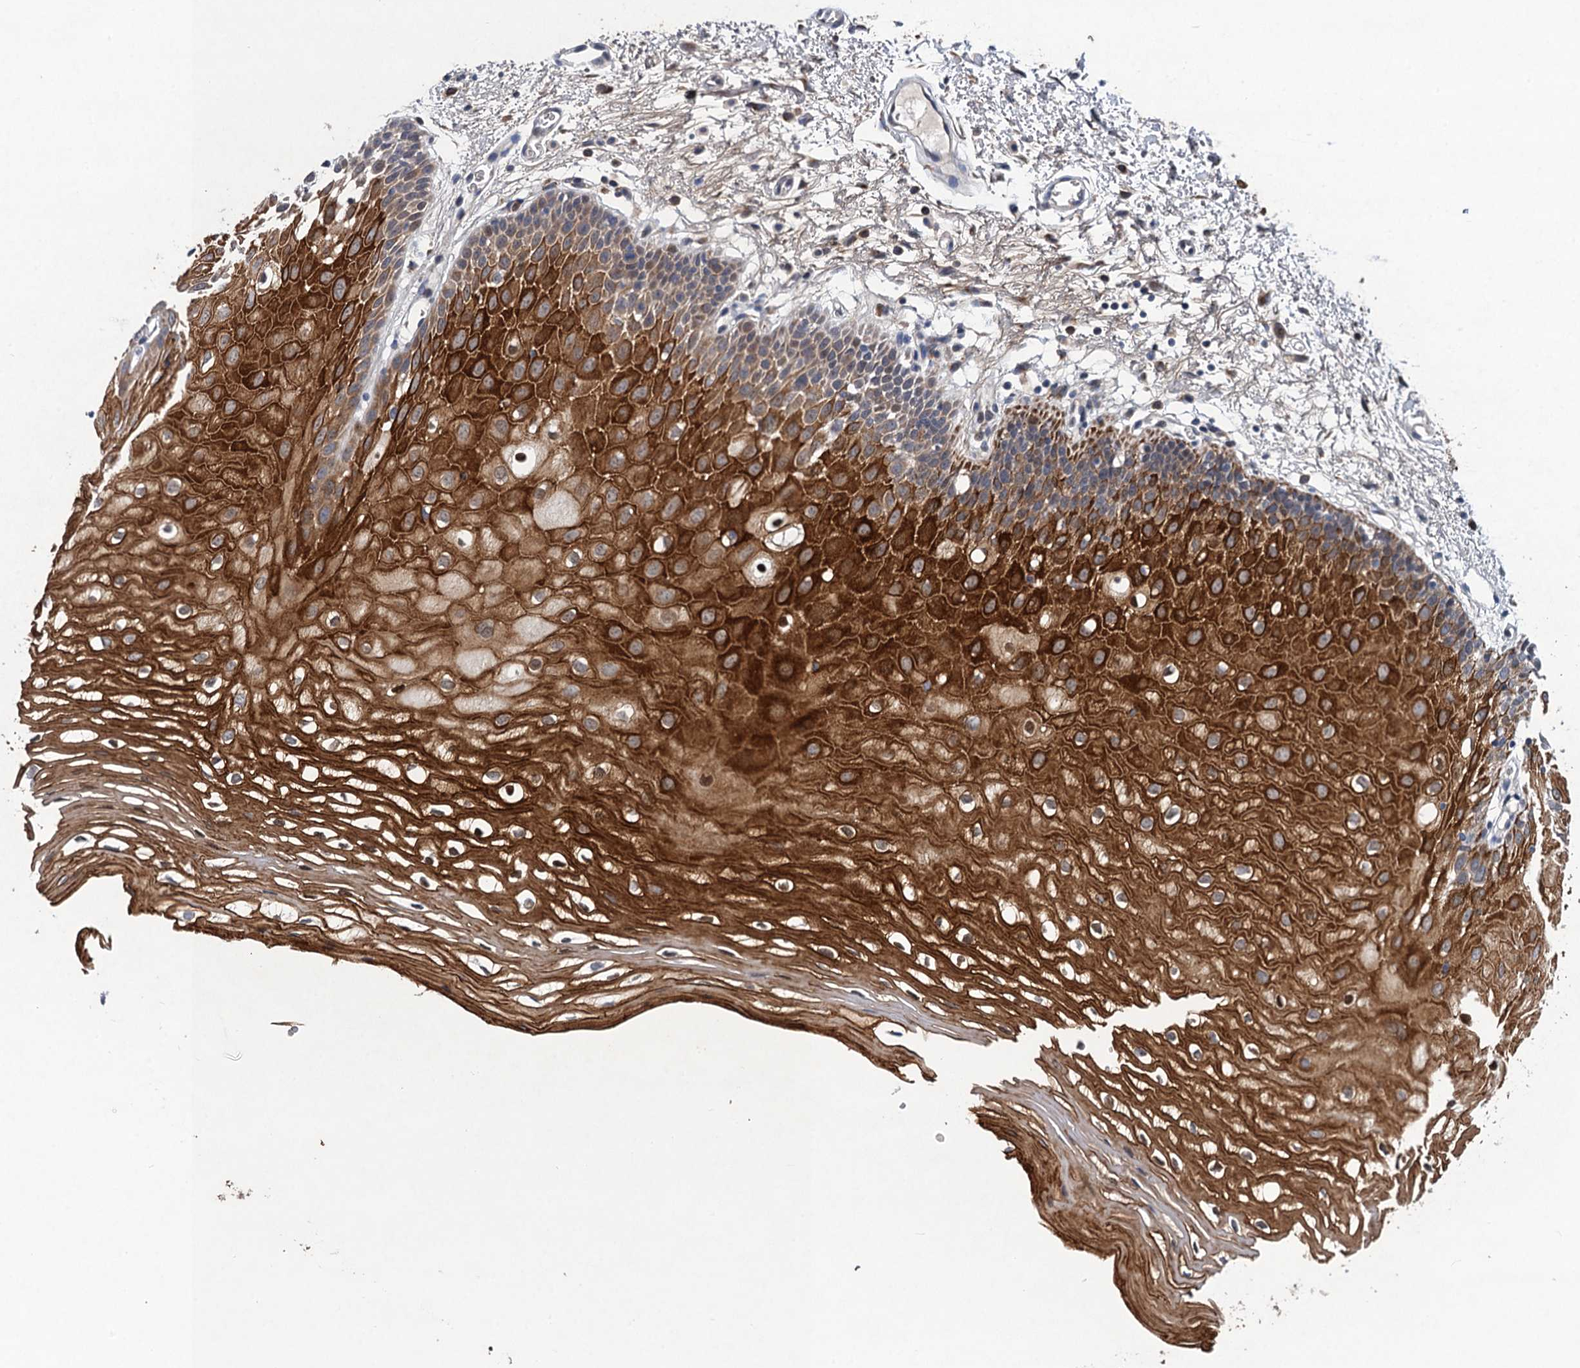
{"staining": {"intensity": "strong", "quantity": "25%-75%", "location": "cytoplasmic/membranous"}, "tissue": "oral mucosa", "cell_type": "Squamous epithelial cells", "image_type": "normal", "snomed": [{"axis": "morphology", "description": "Normal tissue, NOS"}, {"axis": "topography", "description": "Oral tissue"}, {"axis": "topography", "description": "Tounge, NOS"}], "caption": "Protein positivity by IHC reveals strong cytoplasmic/membranous expression in approximately 25%-75% of squamous epithelial cells in unremarkable oral mucosa. Immunohistochemistry stains the protein of interest in brown and the nuclei are stained blue.", "gene": "TRAF7", "patient": {"sex": "female", "age": 73}}